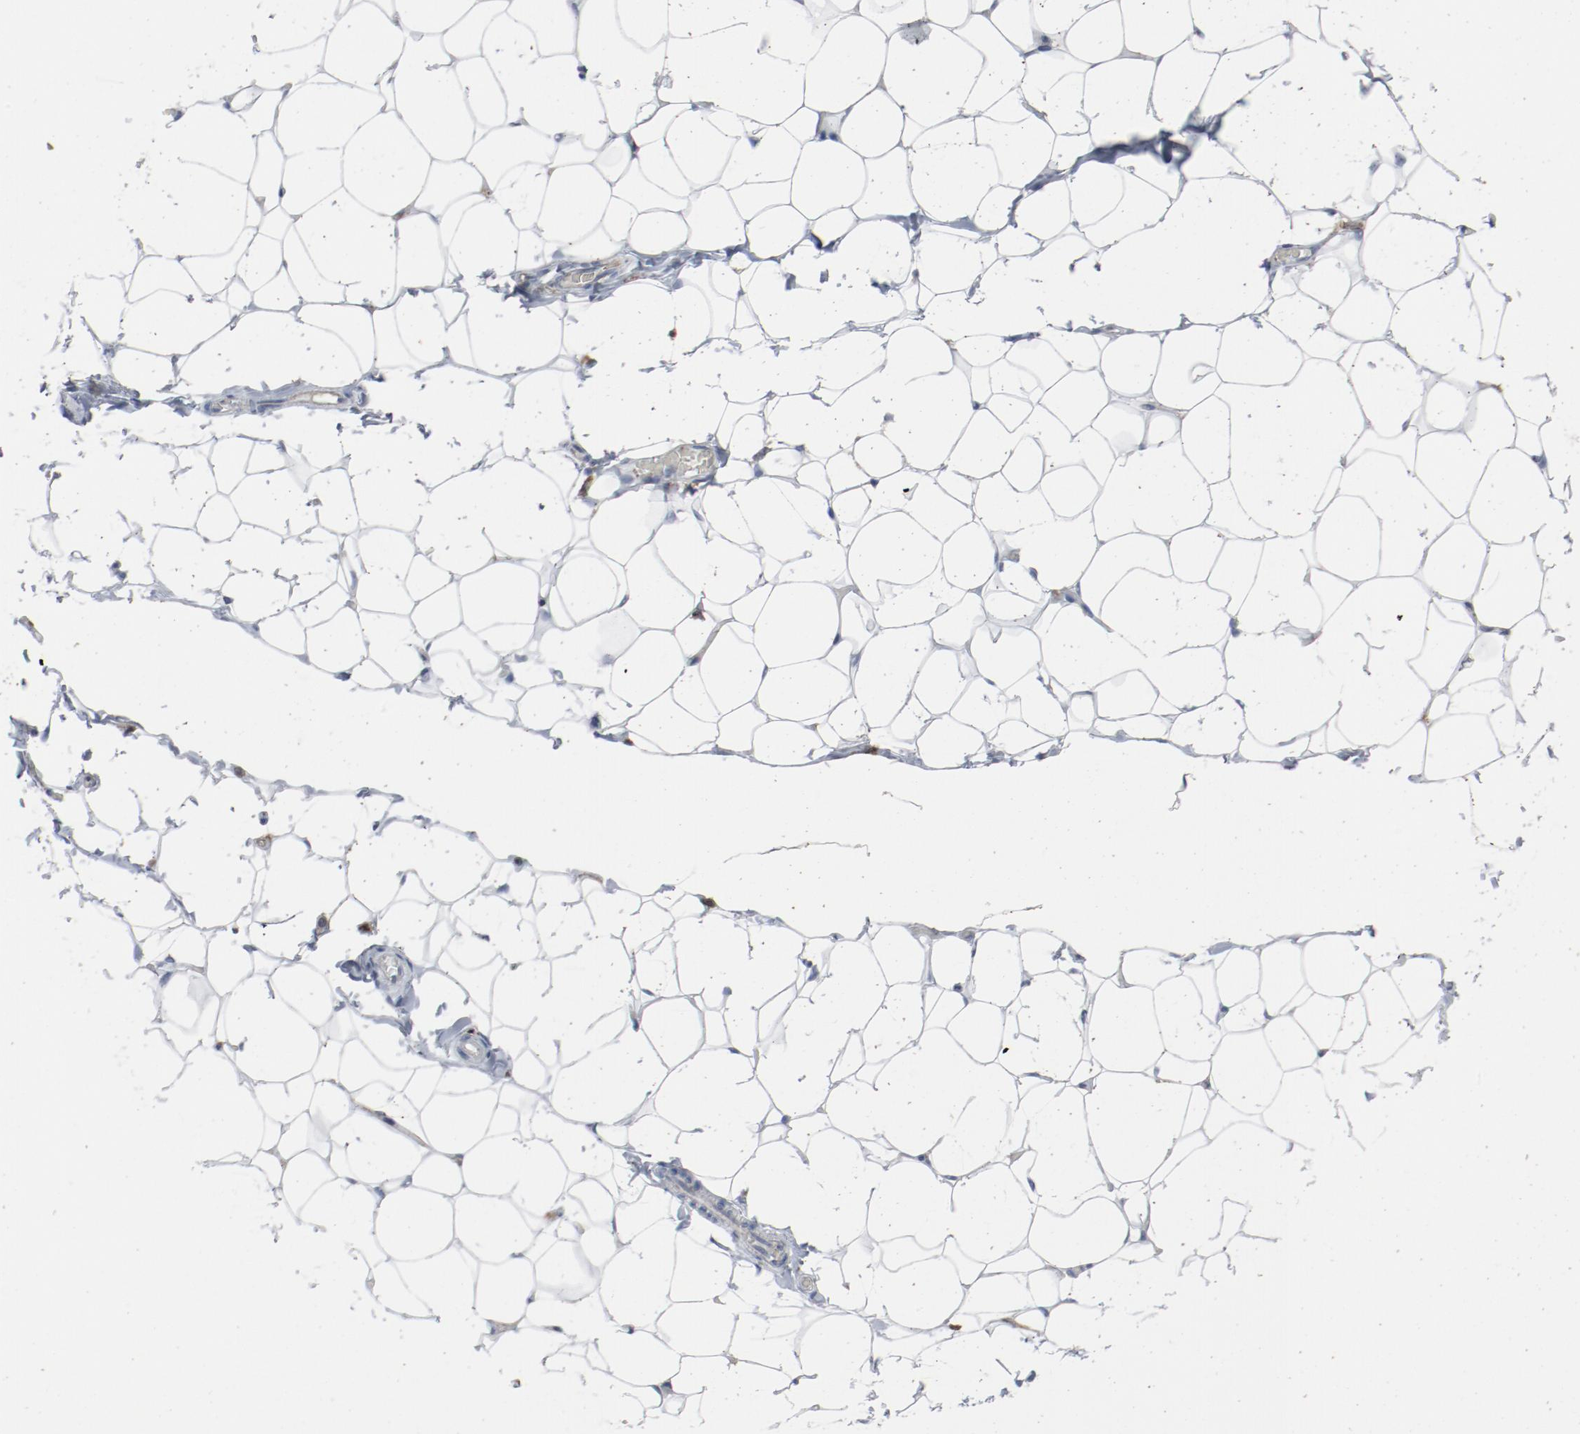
{"staining": {"intensity": "negative", "quantity": "none", "location": "none"}, "tissue": "adipose tissue", "cell_type": "Adipocytes", "image_type": "normal", "snomed": [{"axis": "morphology", "description": "Normal tissue, NOS"}, {"axis": "topography", "description": "Soft tissue"}], "caption": "This micrograph is of normal adipose tissue stained with immunohistochemistry to label a protein in brown with the nuclei are counter-stained blue. There is no expression in adipocytes.", "gene": "LCP2", "patient": {"sex": "male", "age": 26}}